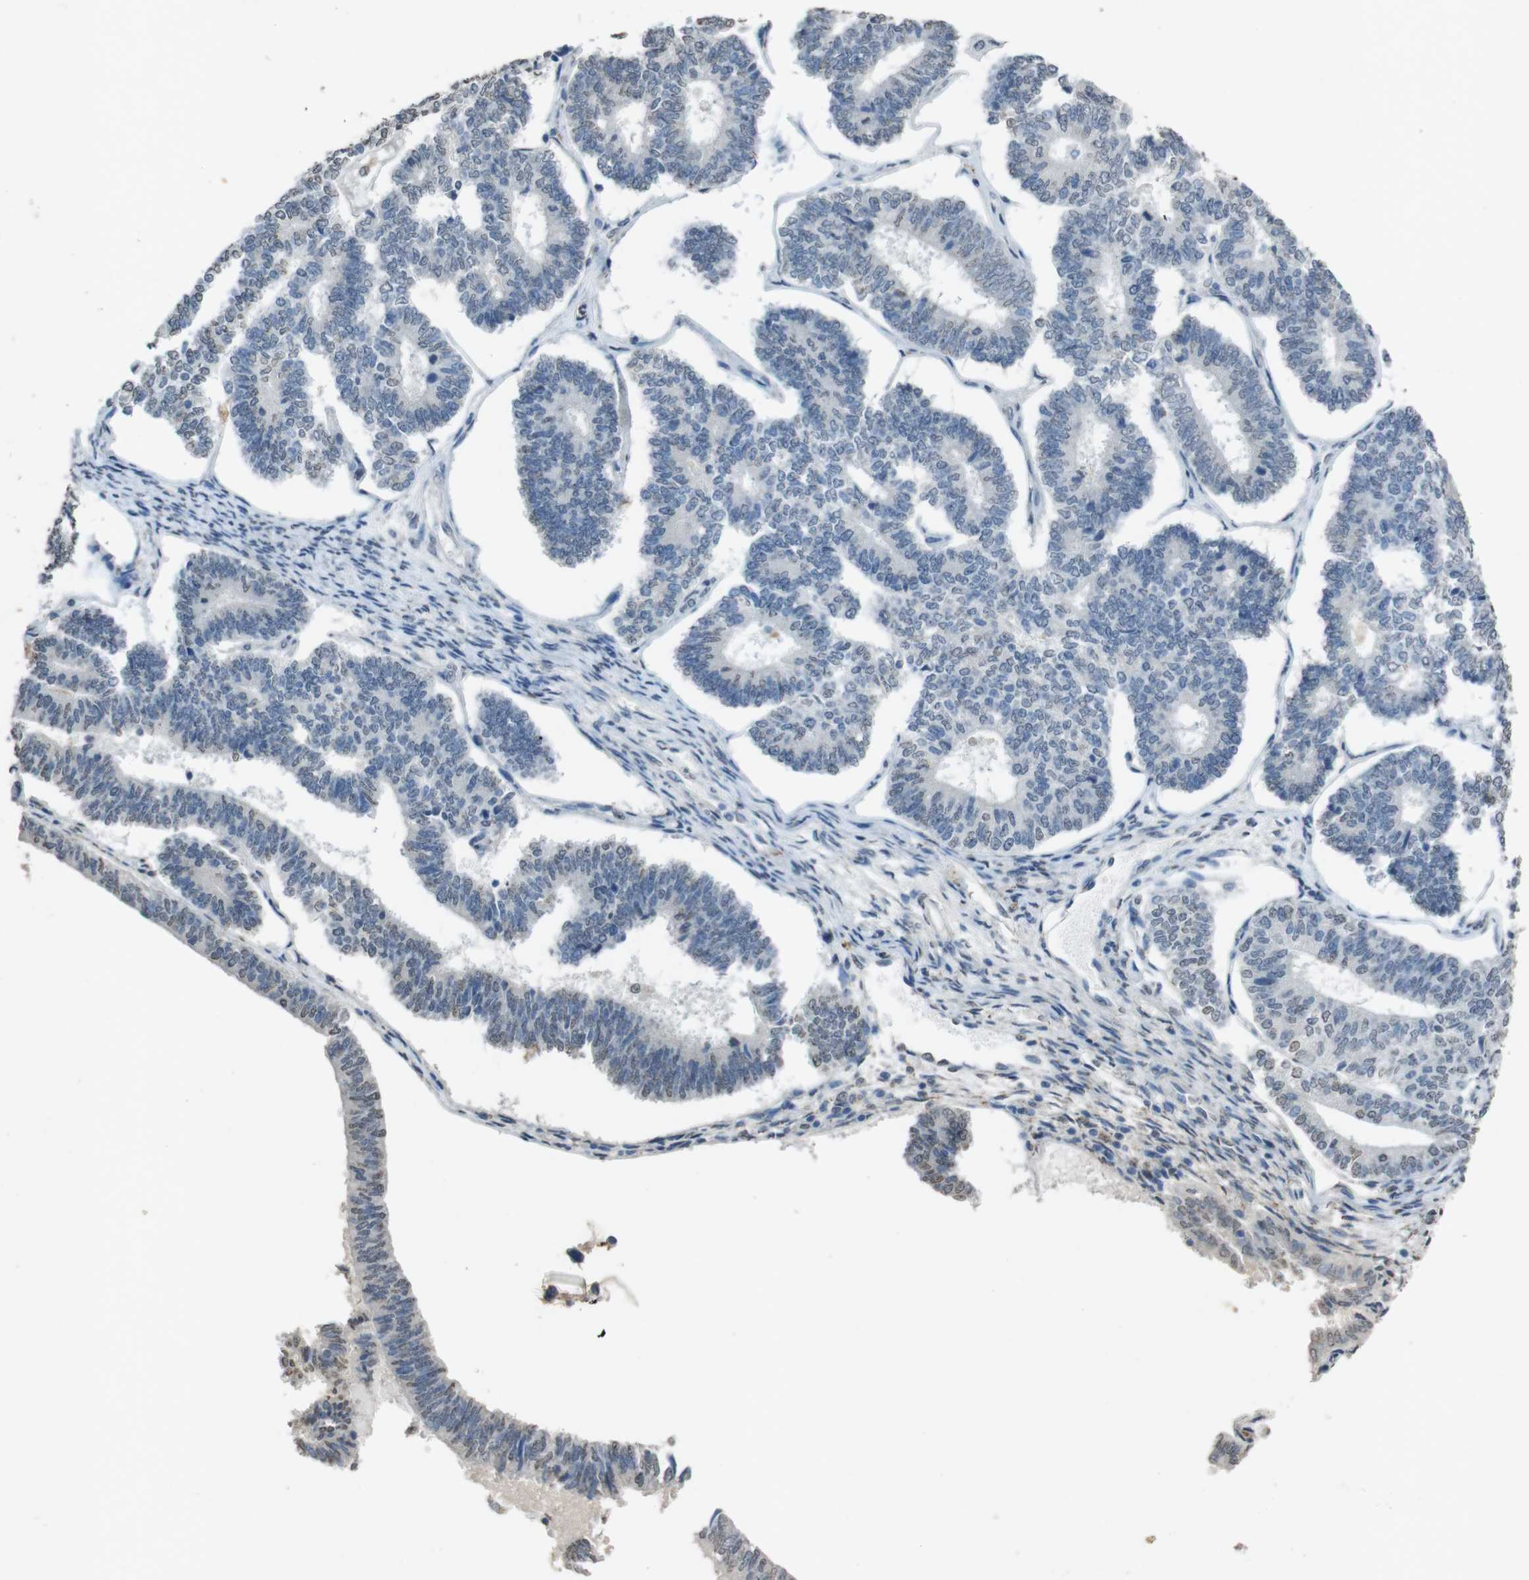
{"staining": {"intensity": "negative", "quantity": "none", "location": "none"}, "tissue": "endometrial cancer", "cell_type": "Tumor cells", "image_type": "cancer", "snomed": [{"axis": "morphology", "description": "Adenocarcinoma, NOS"}, {"axis": "topography", "description": "Endometrium"}], "caption": "A high-resolution micrograph shows immunohistochemistry staining of endometrial adenocarcinoma, which demonstrates no significant expression in tumor cells.", "gene": "STBD1", "patient": {"sex": "female", "age": 70}}